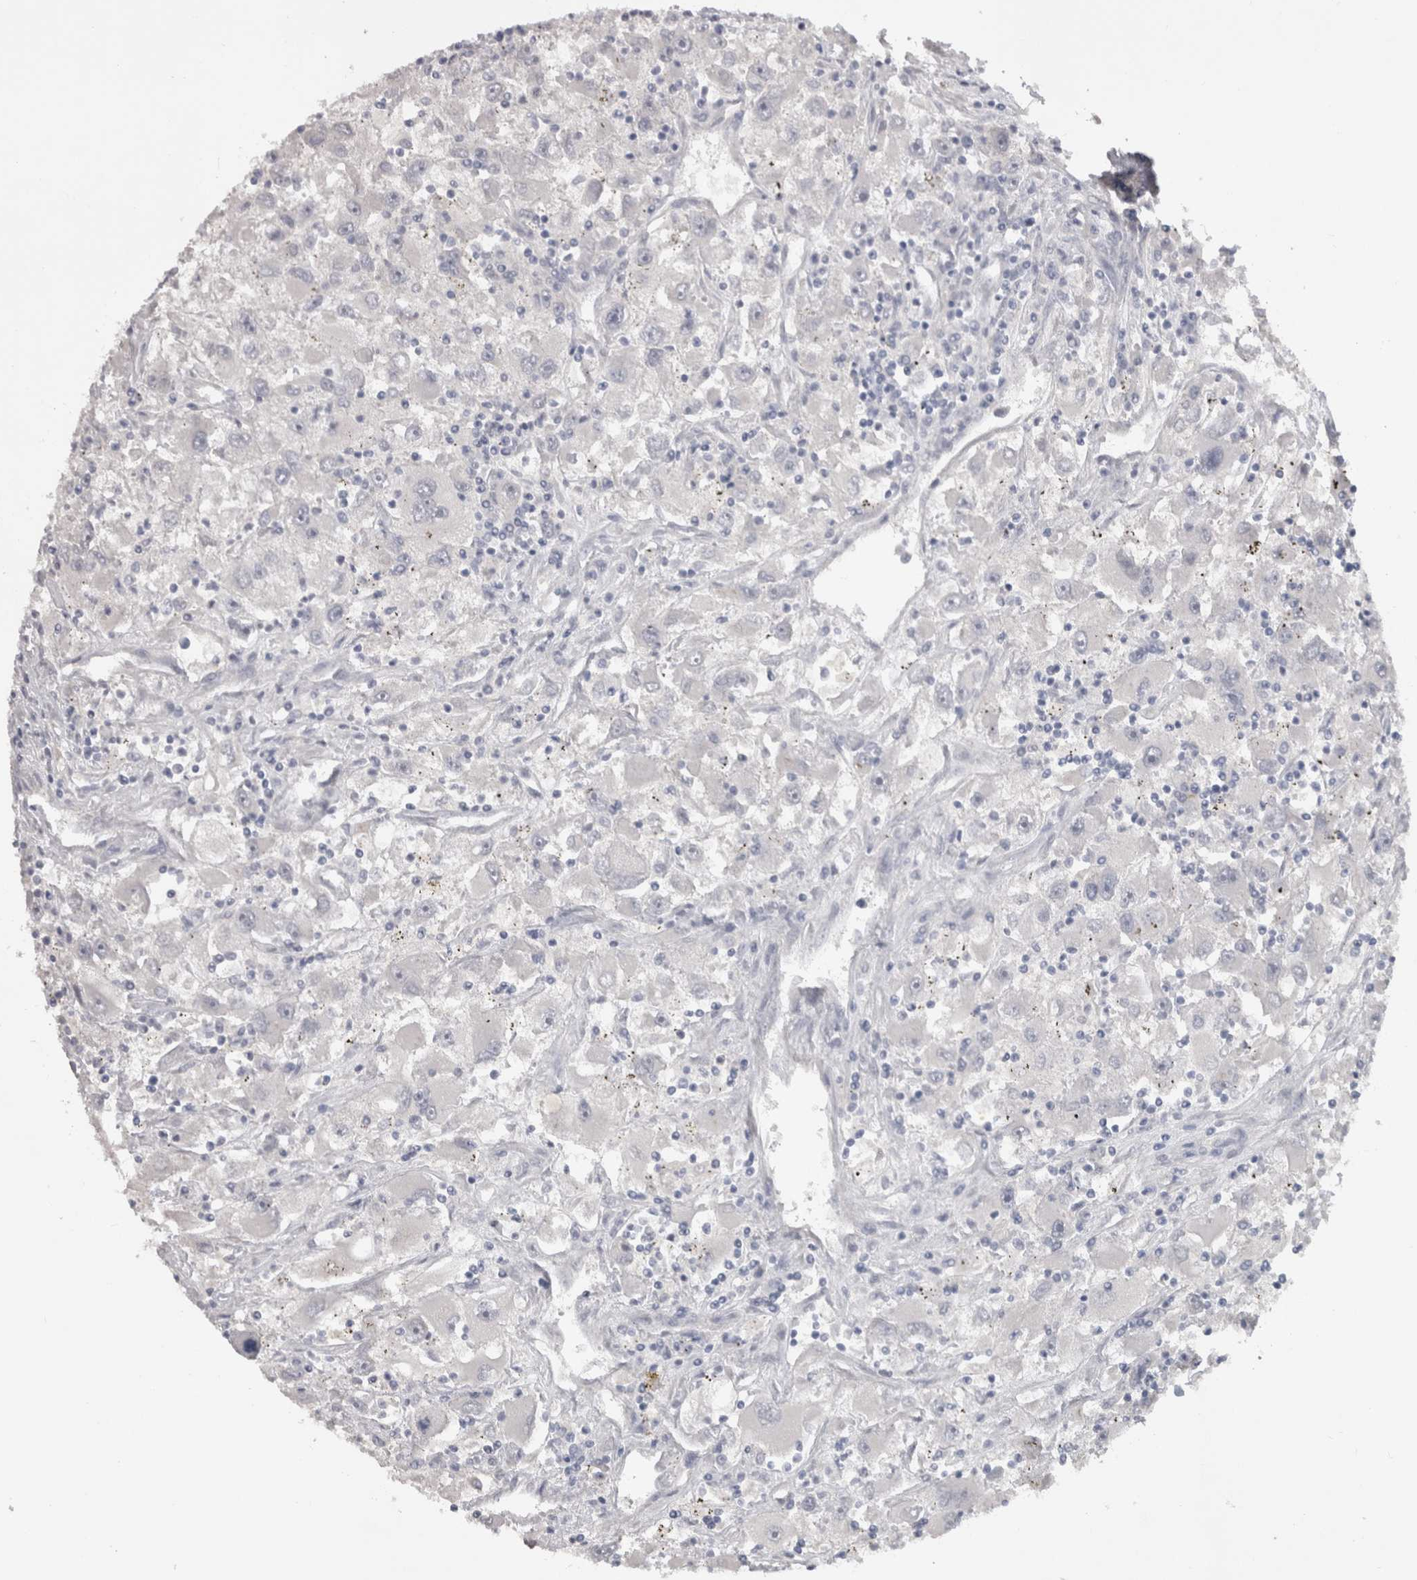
{"staining": {"intensity": "negative", "quantity": "none", "location": "none"}, "tissue": "renal cancer", "cell_type": "Tumor cells", "image_type": "cancer", "snomed": [{"axis": "morphology", "description": "Adenocarcinoma, NOS"}, {"axis": "topography", "description": "Kidney"}], "caption": "IHC histopathology image of renal cancer stained for a protein (brown), which shows no staining in tumor cells.", "gene": "ADAM2", "patient": {"sex": "female", "age": 52}}